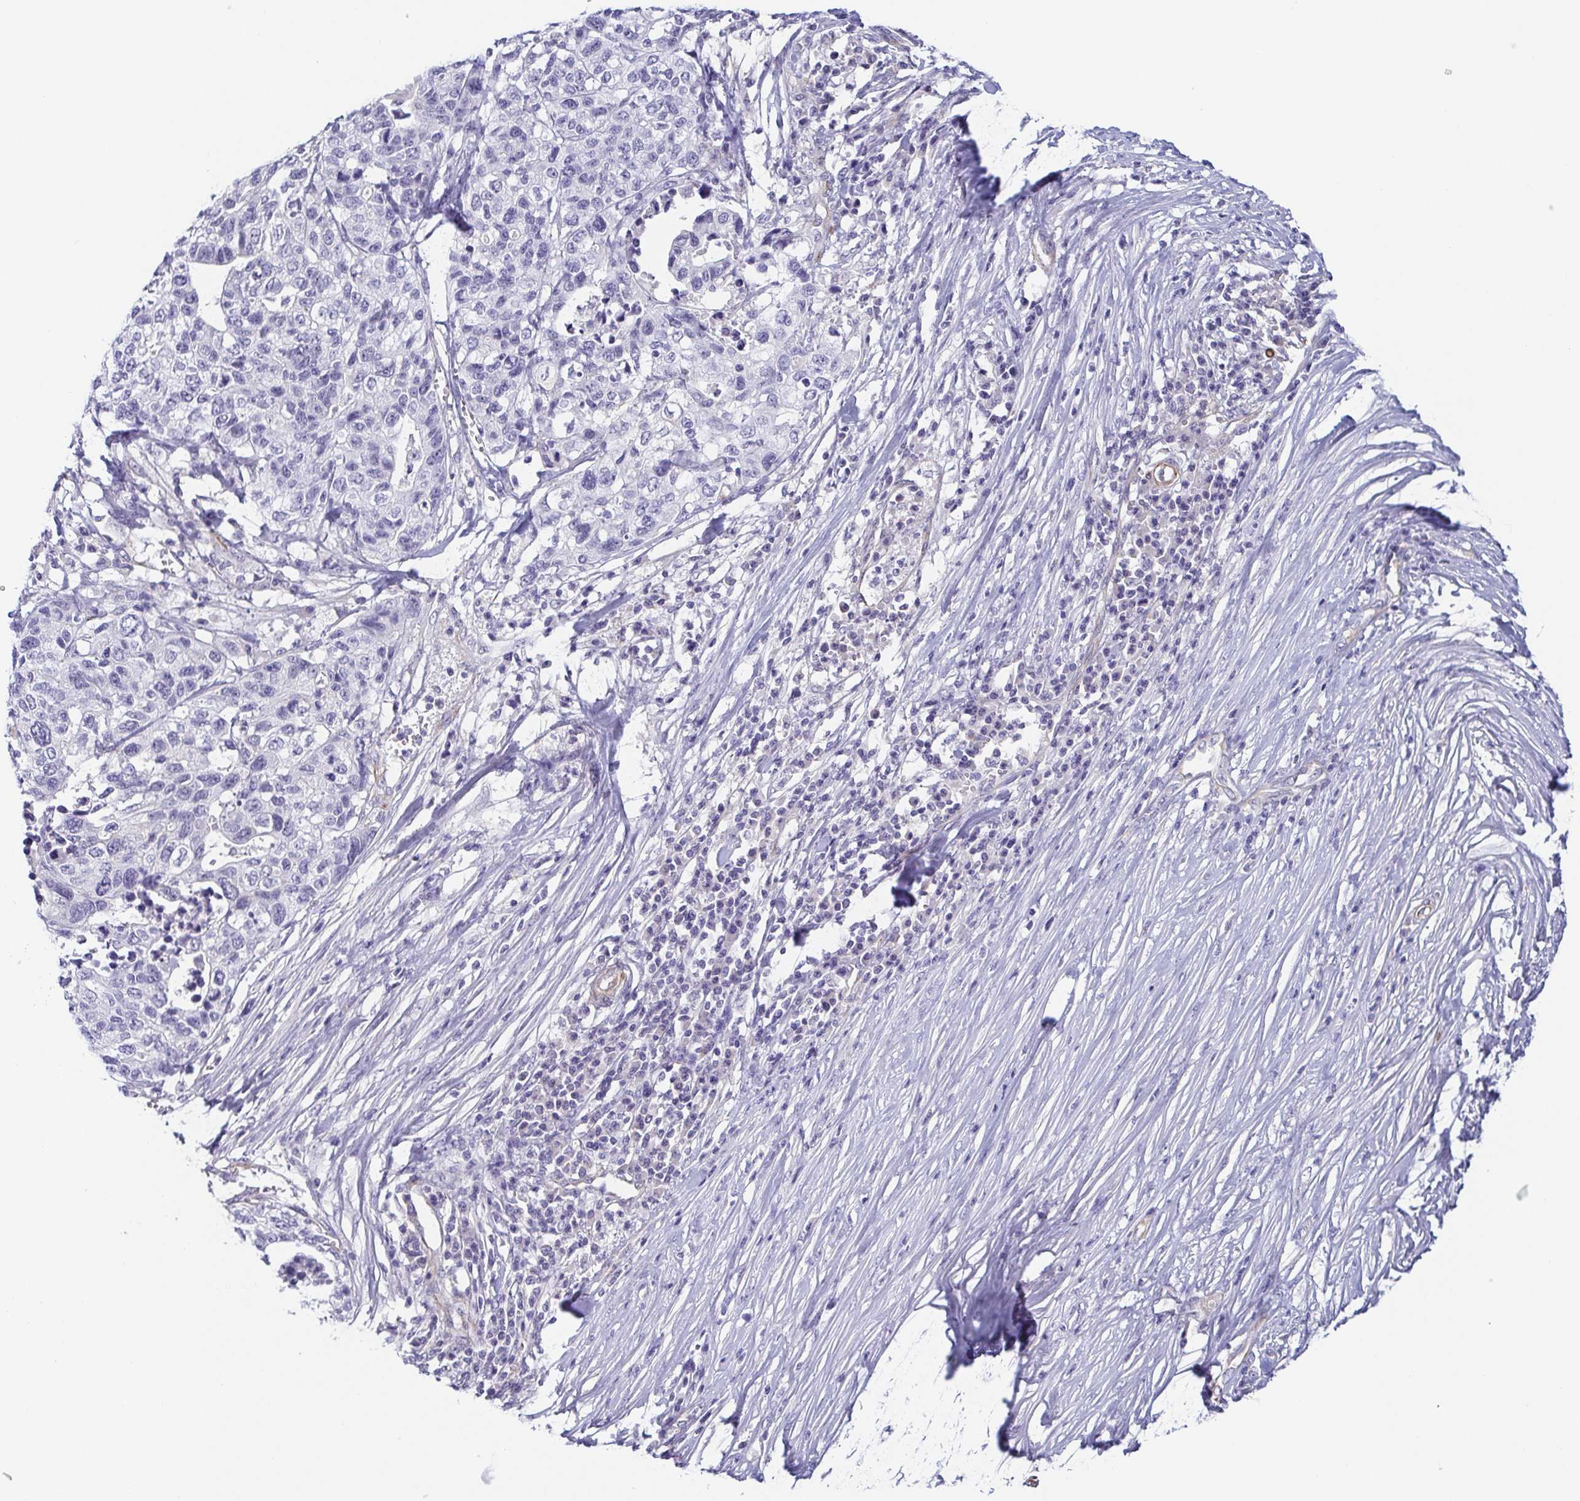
{"staining": {"intensity": "negative", "quantity": "none", "location": "none"}, "tissue": "stomach cancer", "cell_type": "Tumor cells", "image_type": "cancer", "snomed": [{"axis": "morphology", "description": "Adenocarcinoma, NOS"}, {"axis": "topography", "description": "Stomach, upper"}], "caption": "DAB (3,3'-diaminobenzidine) immunohistochemical staining of human stomach cancer (adenocarcinoma) reveals no significant staining in tumor cells.", "gene": "COL17A1", "patient": {"sex": "female", "age": 67}}